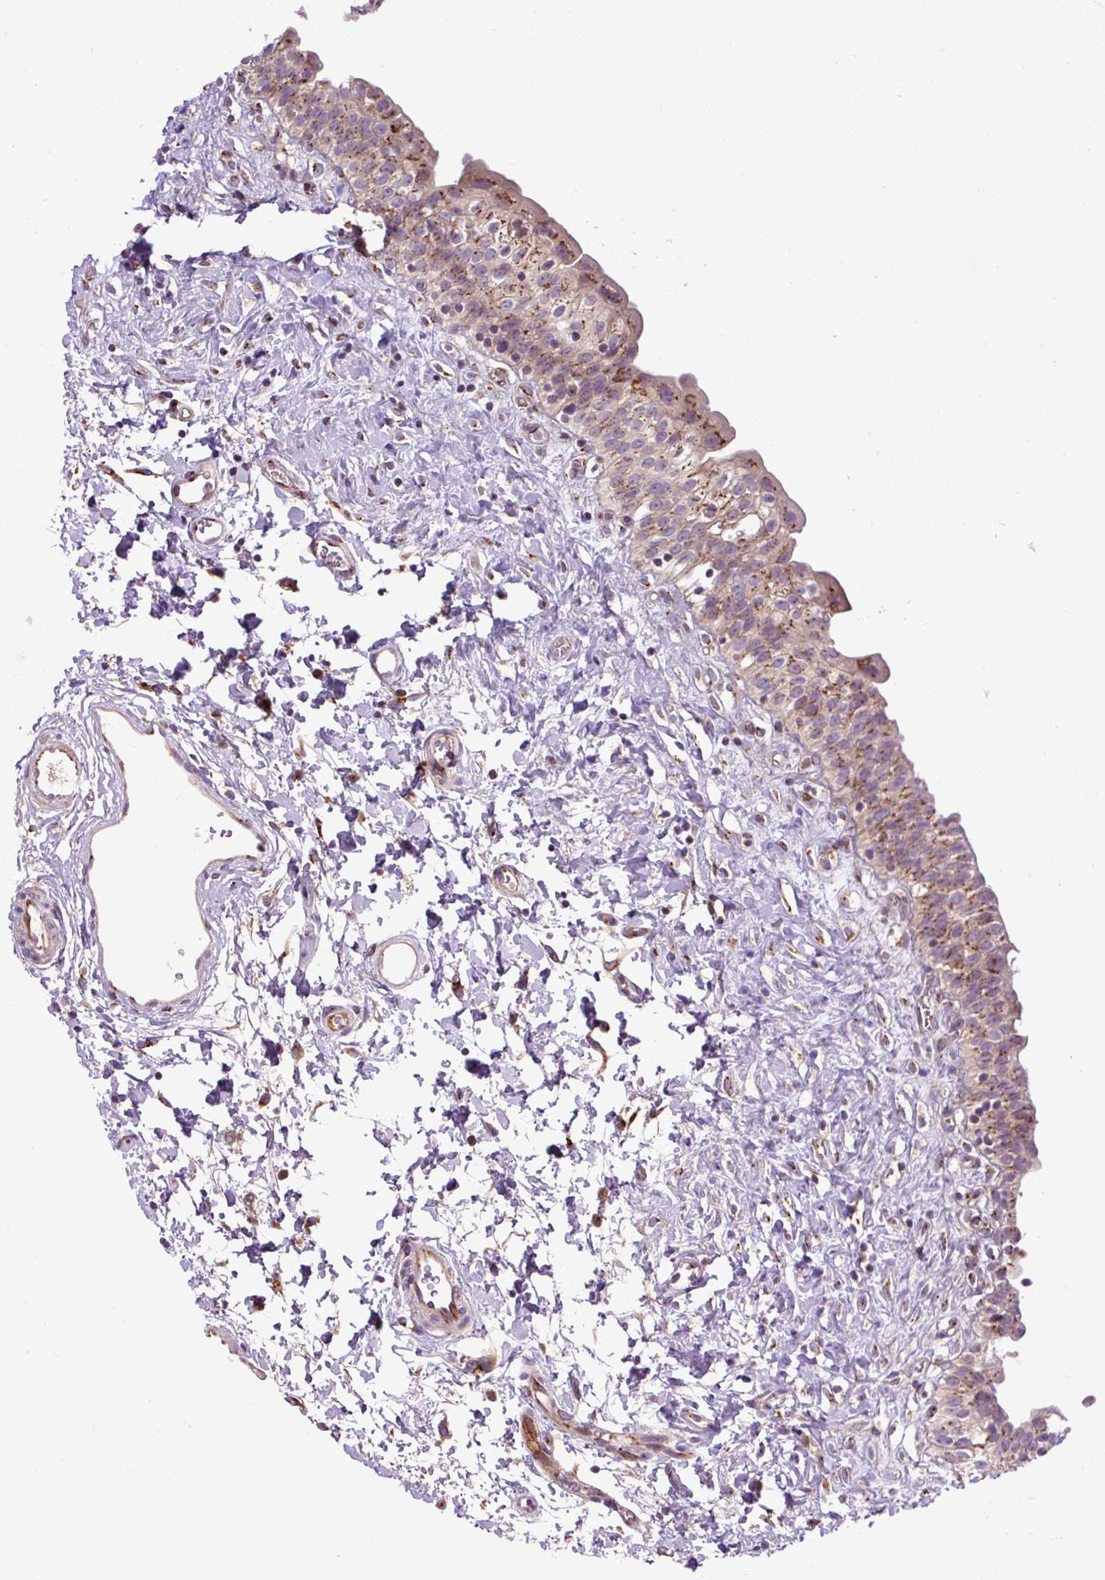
{"staining": {"intensity": "strong", "quantity": "25%-75%", "location": "cytoplasmic/membranous"}, "tissue": "urinary bladder", "cell_type": "Urothelial cells", "image_type": "normal", "snomed": [{"axis": "morphology", "description": "Normal tissue, NOS"}, {"axis": "topography", "description": "Urinary bladder"}], "caption": "This micrograph exhibits normal urinary bladder stained with IHC to label a protein in brown. The cytoplasmic/membranous of urothelial cells show strong positivity for the protein. Nuclei are counter-stained blue.", "gene": "MSMP", "patient": {"sex": "male", "age": 51}}